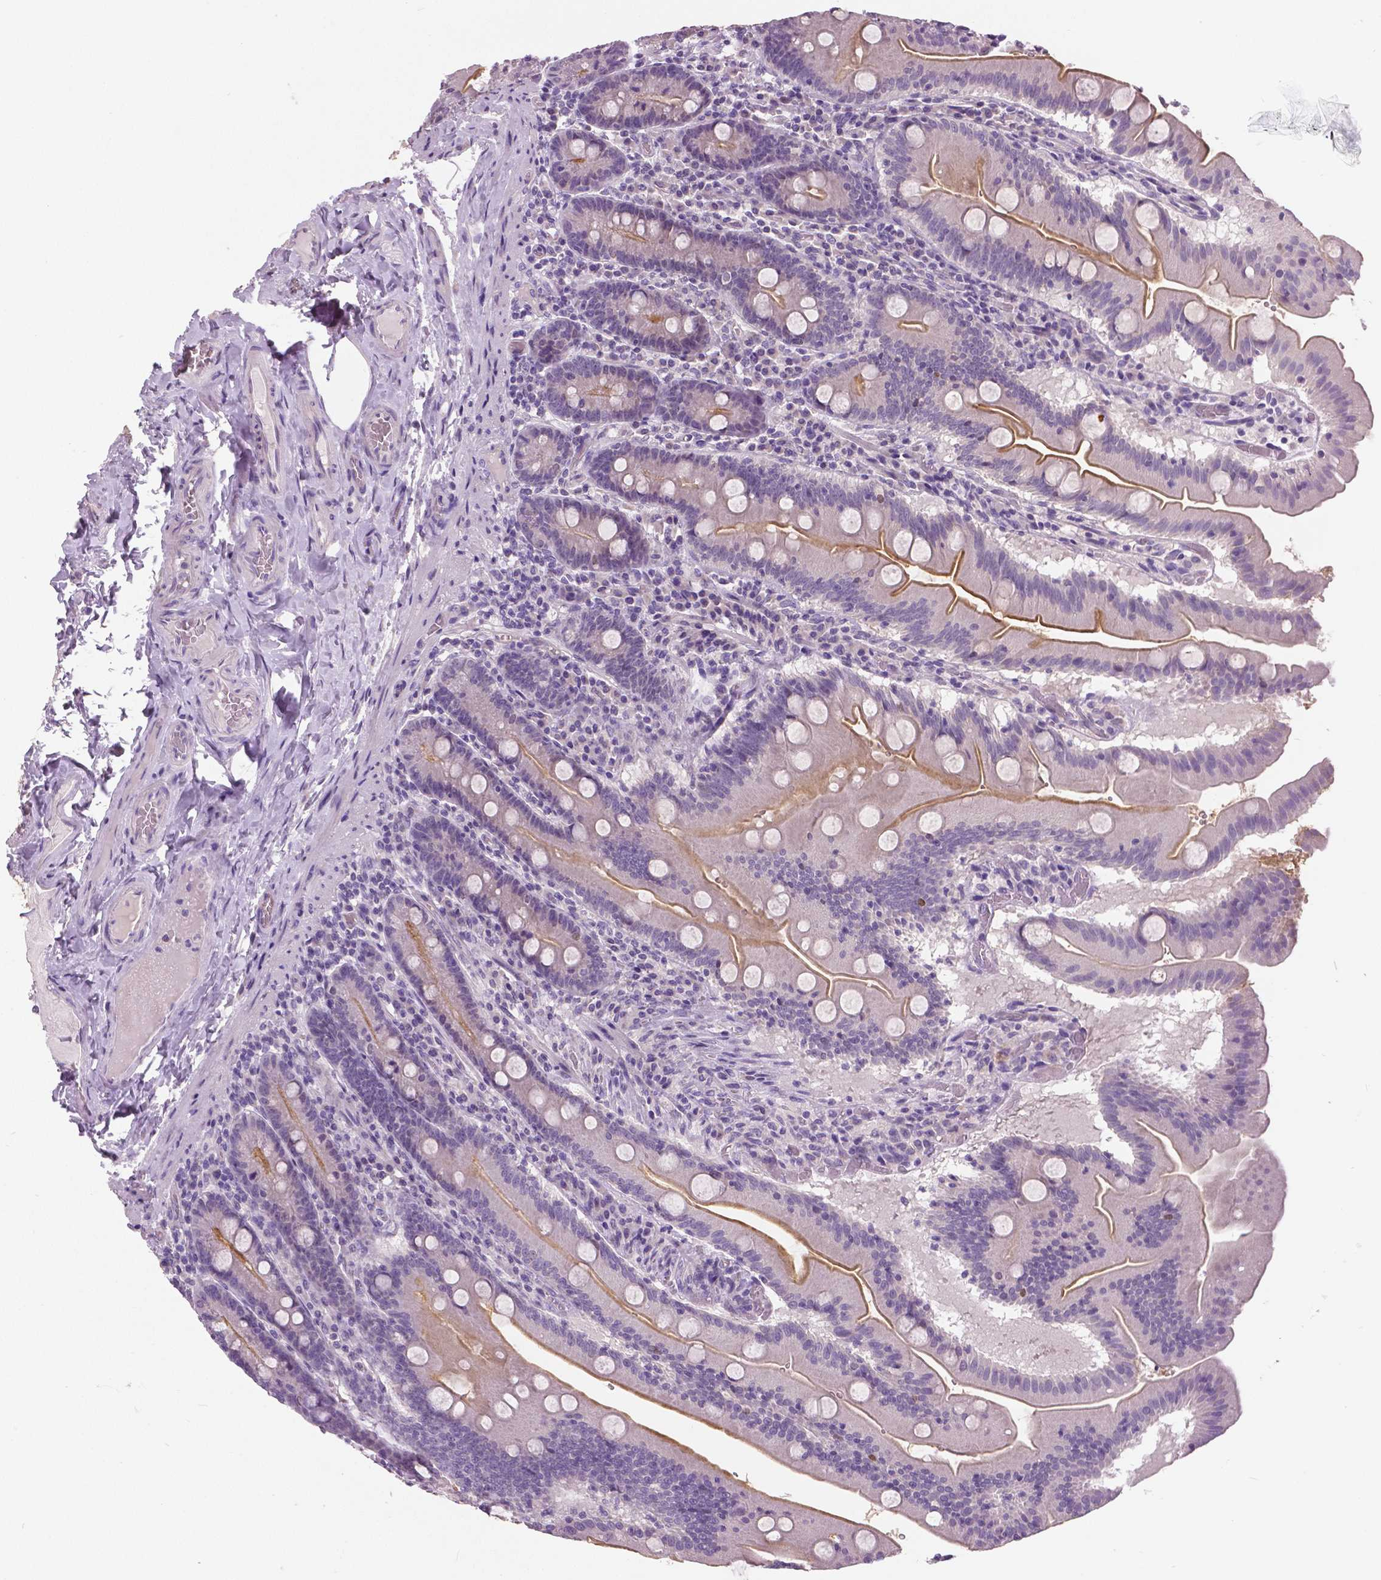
{"staining": {"intensity": "strong", "quantity": "25%-75%", "location": "cytoplasmic/membranous"}, "tissue": "small intestine", "cell_type": "Glandular cells", "image_type": "normal", "snomed": [{"axis": "morphology", "description": "Normal tissue, NOS"}, {"axis": "topography", "description": "Small intestine"}], "caption": "High-magnification brightfield microscopy of benign small intestine stained with DAB (brown) and counterstained with hematoxylin (blue). glandular cells exhibit strong cytoplasmic/membranous positivity is seen in approximately25%-75% of cells.", "gene": "FOXA1", "patient": {"sex": "male", "age": 37}}